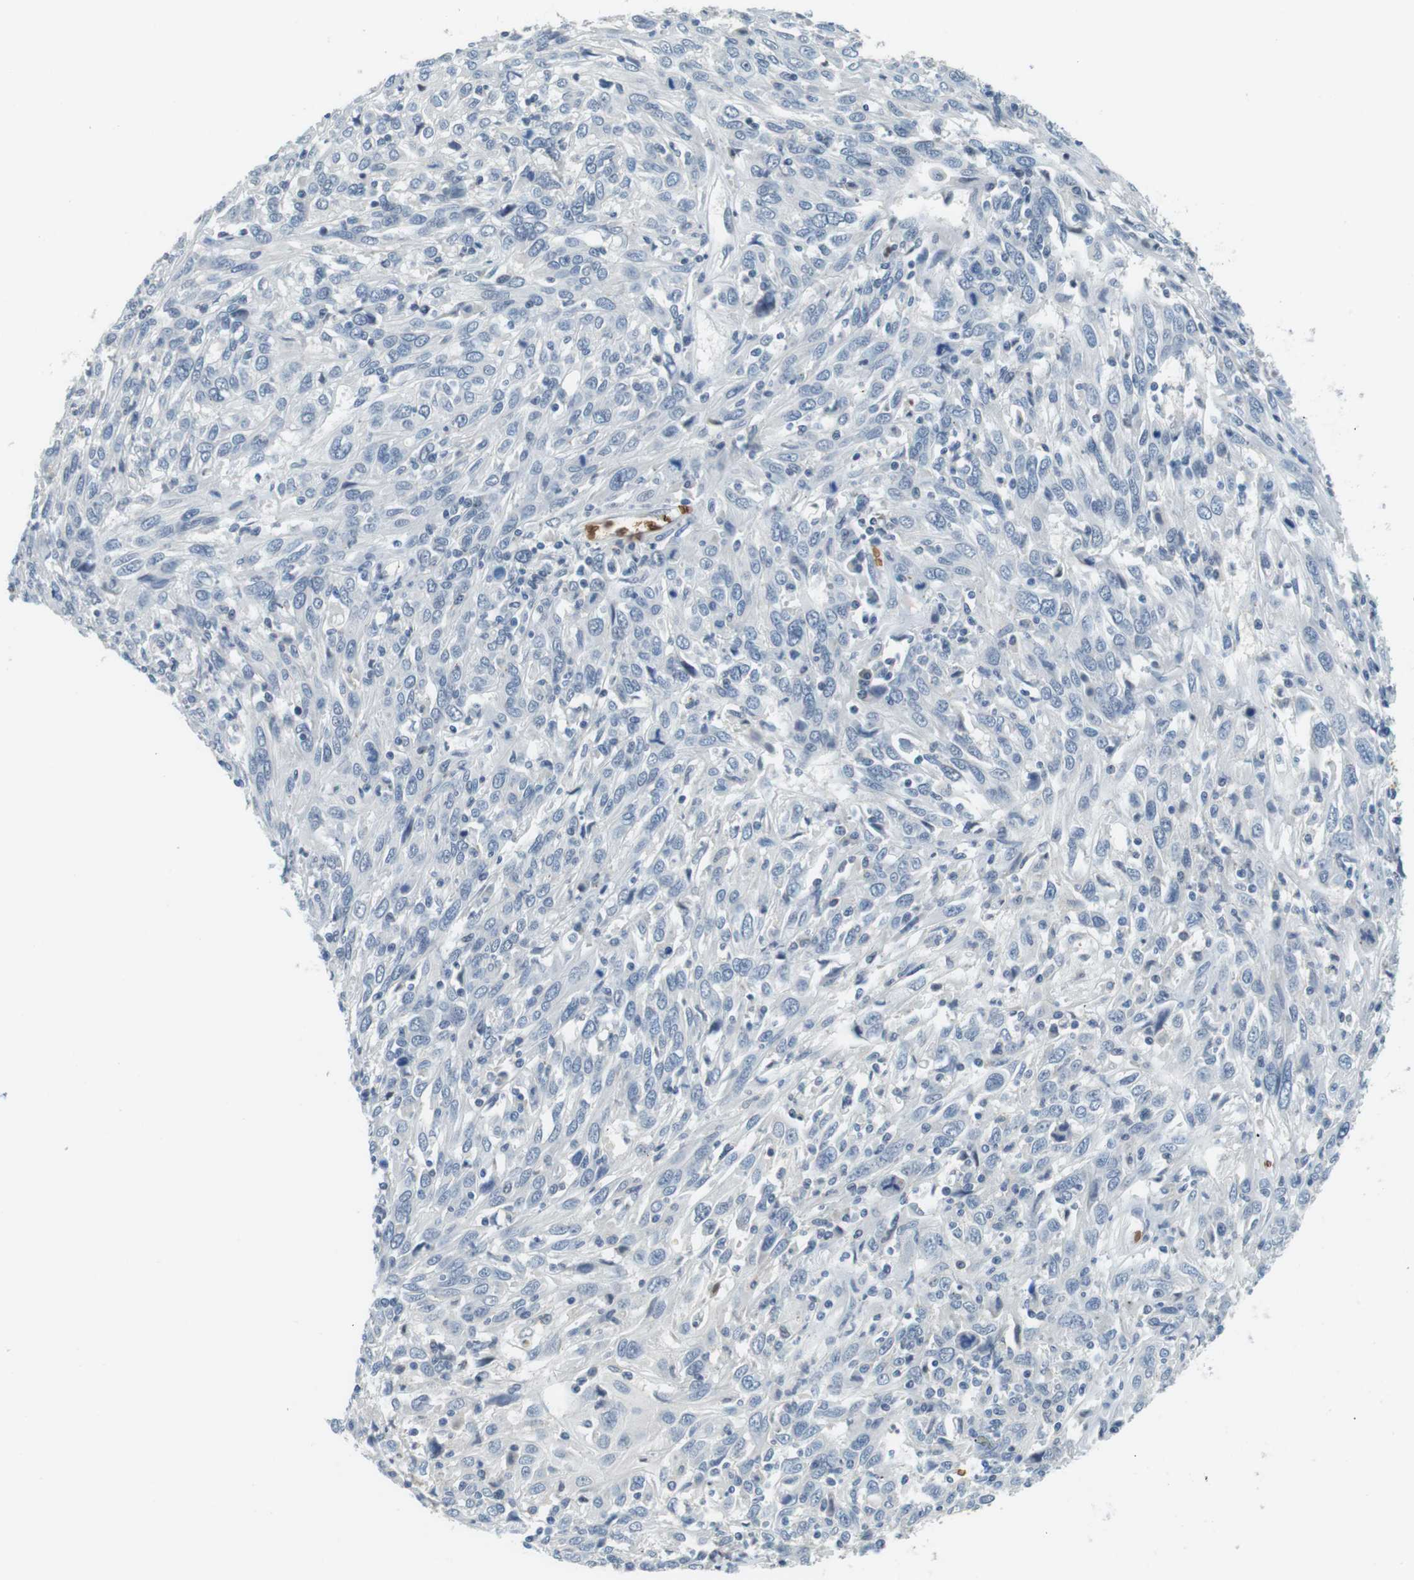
{"staining": {"intensity": "negative", "quantity": "none", "location": "none"}, "tissue": "cervical cancer", "cell_type": "Tumor cells", "image_type": "cancer", "snomed": [{"axis": "morphology", "description": "Squamous cell carcinoma, NOS"}, {"axis": "topography", "description": "Cervix"}], "caption": "Tumor cells show no significant protein positivity in cervical squamous cell carcinoma. Brightfield microscopy of immunohistochemistry (IHC) stained with DAB (3,3'-diaminobenzidine) (brown) and hematoxylin (blue), captured at high magnification.", "gene": "SLC4A1", "patient": {"sex": "female", "age": 46}}